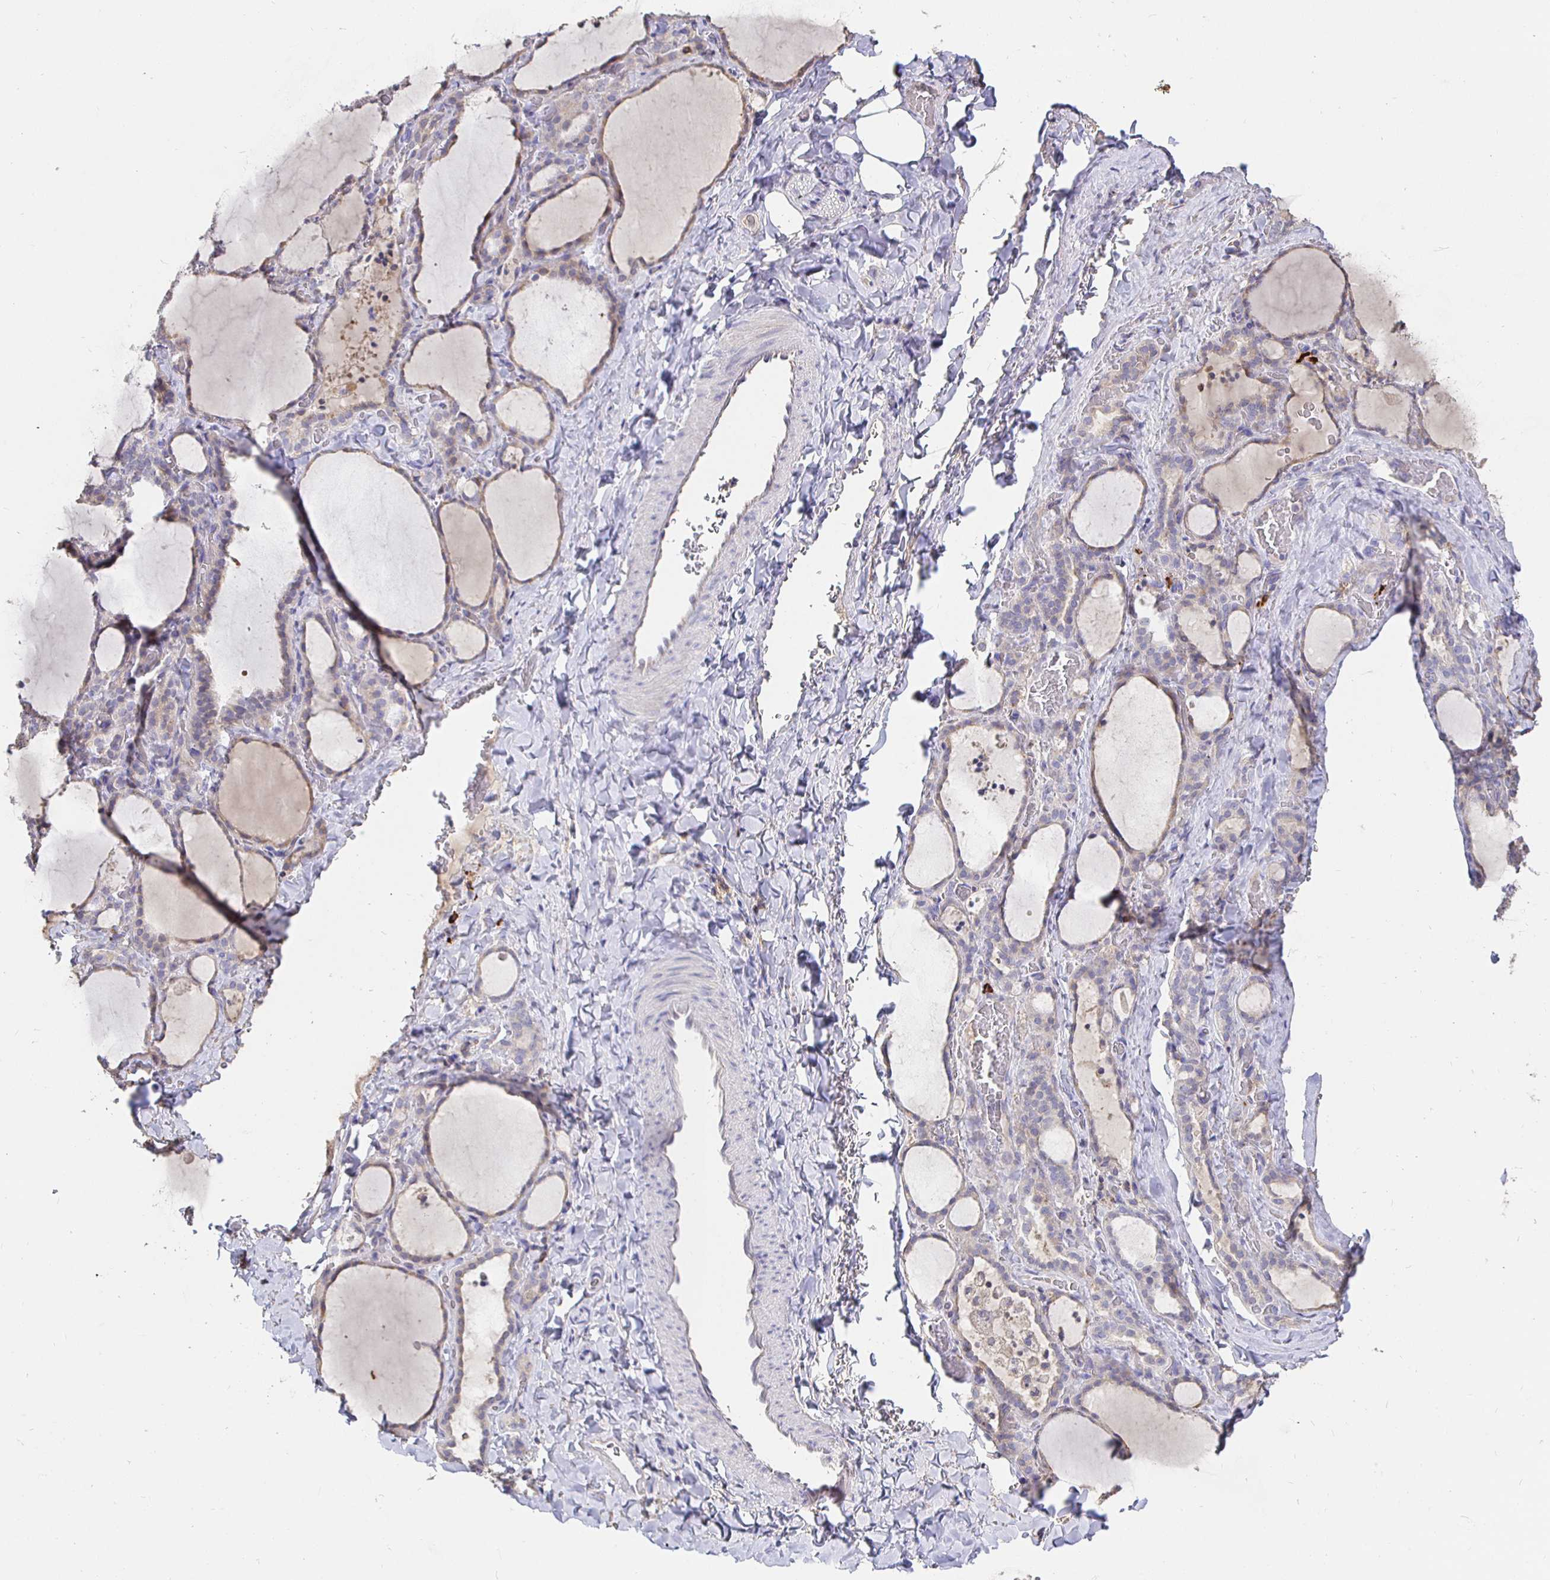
{"staining": {"intensity": "weak", "quantity": "<25%", "location": "cytoplasmic/membranous"}, "tissue": "thyroid gland", "cell_type": "Glandular cells", "image_type": "normal", "snomed": [{"axis": "morphology", "description": "Normal tissue, NOS"}, {"axis": "topography", "description": "Thyroid gland"}], "caption": "This is an immunohistochemistry photomicrograph of normal thyroid gland. There is no staining in glandular cells.", "gene": "CXCR3", "patient": {"sex": "female", "age": 22}}